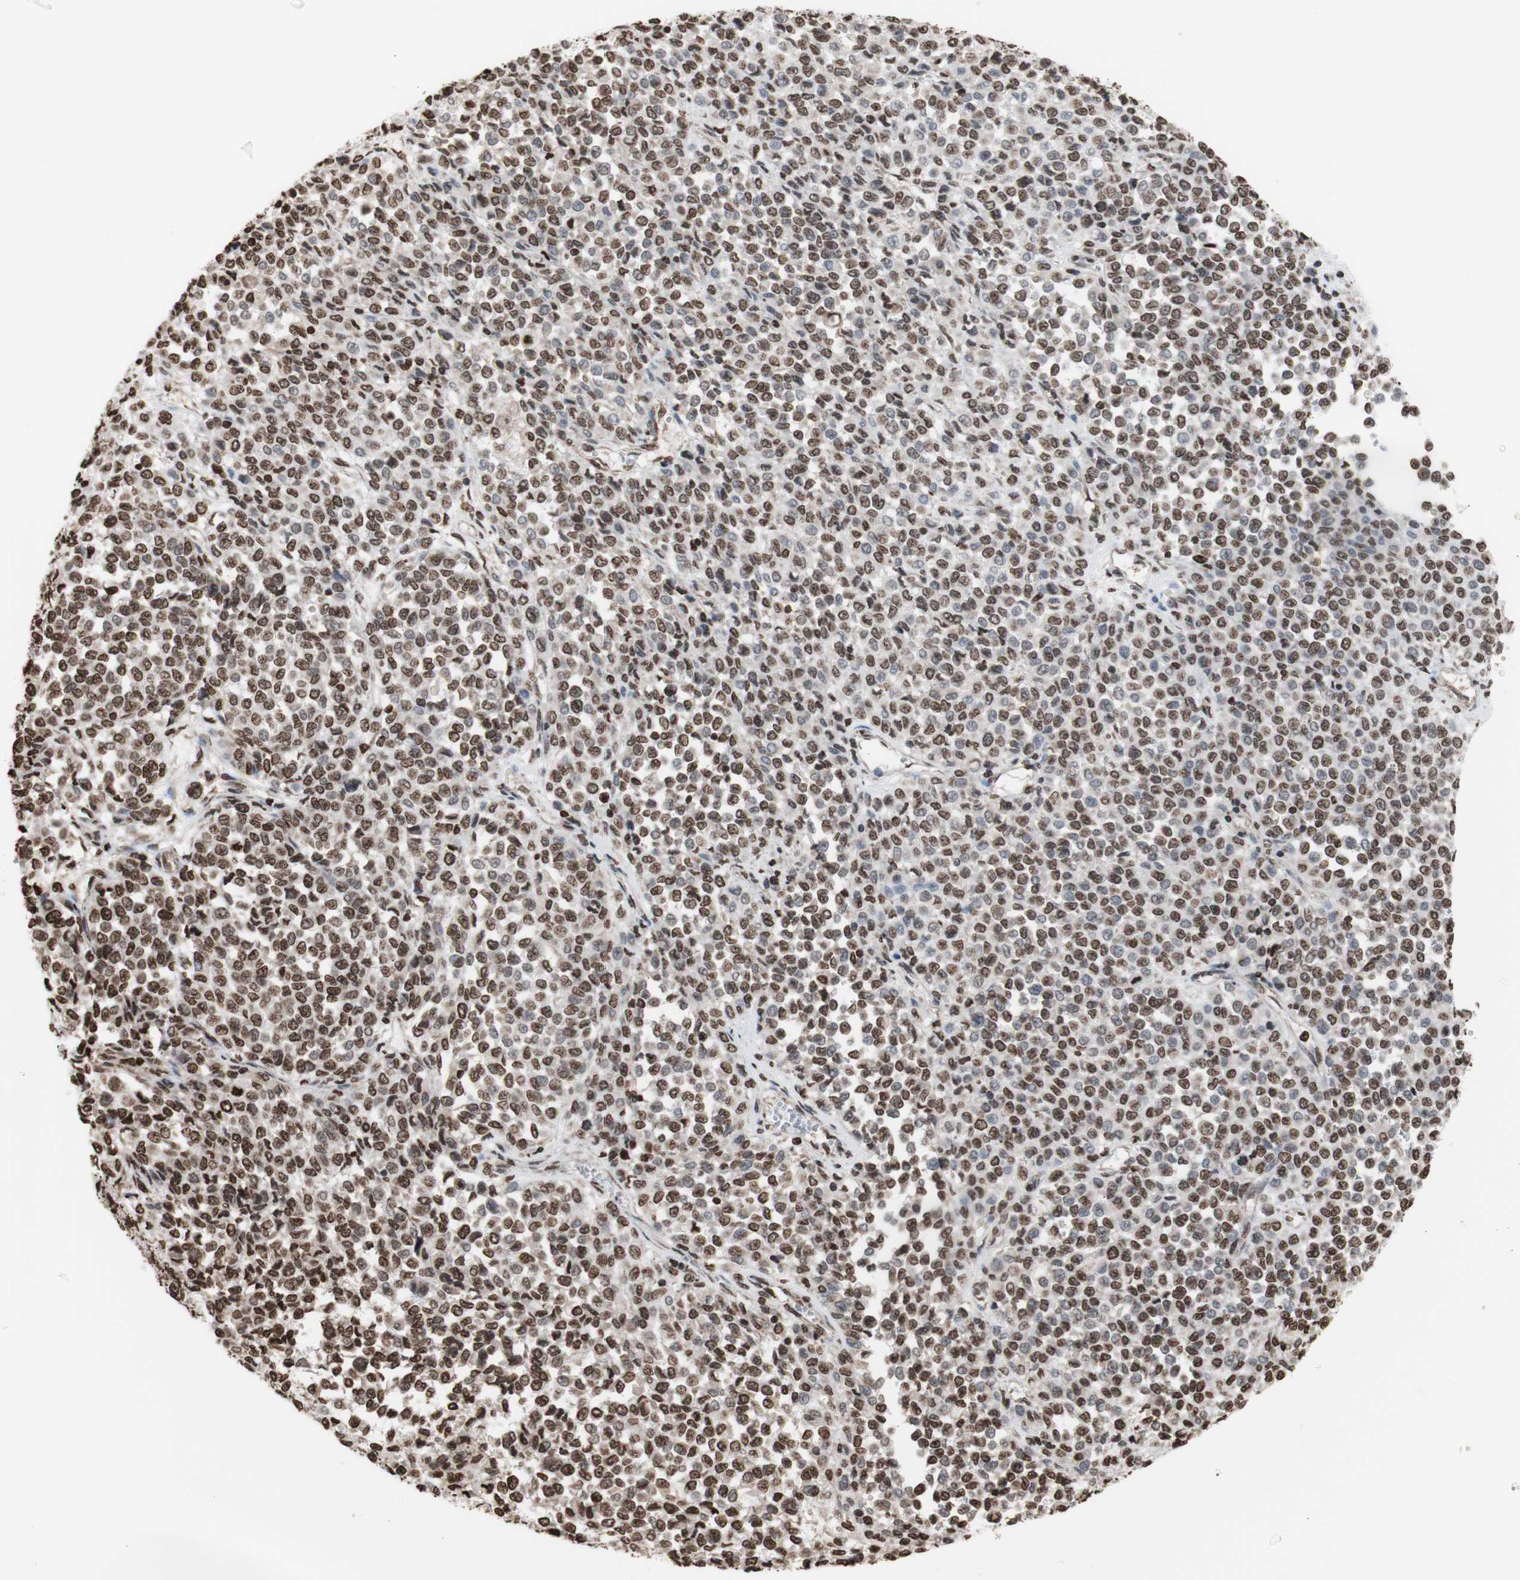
{"staining": {"intensity": "moderate", "quantity": ">75%", "location": "nuclear"}, "tissue": "melanoma", "cell_type": "Tumor cells", "image_type": "cancer", "snomed": [{"axis": "morphology", "description": "Malignant melanoma, Metastatic site"}, {"axis": "topography", "description": "Pancreas"}], "caption": "Protein expression analysis of melanoma exhibits moderate nuclear expression in about >75% of tumor cells.", "gene": "SNAI2", "patient": {"sex": "female", "age": 30}}